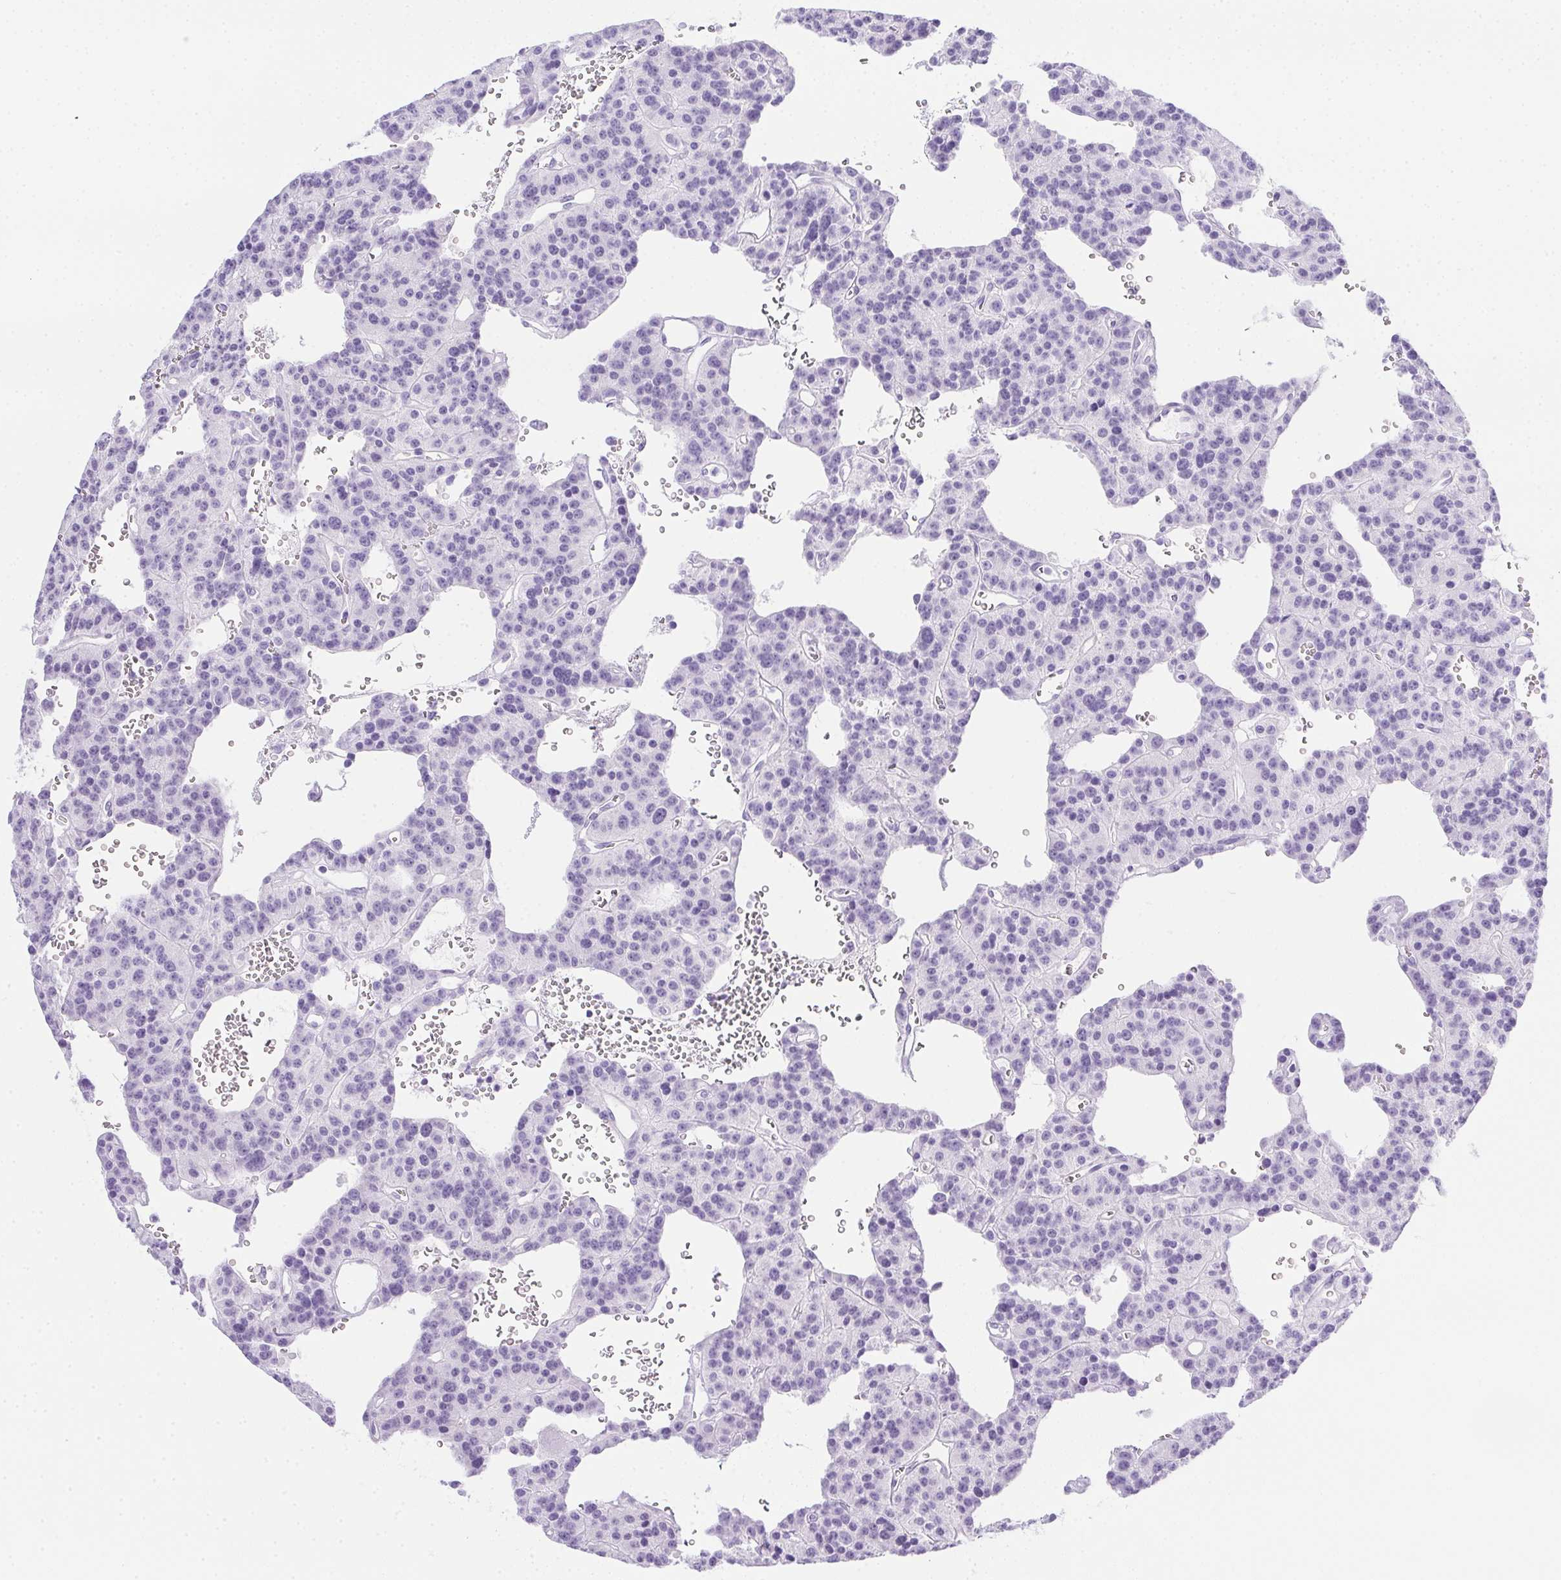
{"staining": {"intensity": "negative", "quantity": "none", "location": "none"}, "tissue": "carcinoid", "cell_type": "Tumor cells", "image_type": "cancer", "snomed": [{"axis": "morphology", "description": "Carcinoid, malignant, NOS"}, {"axis": "topography", "description": "Lung"}], "caption": "Immunohistochemistry histopathology image of neoplastic tissue: human malignant carcinoid stained with DAB (3,3'-diaminobenzidine) exhibits no significant protein positivity in tumor cells.", "gene": "SPACA5B", "patient": {"sex": "female", "age": 71}}